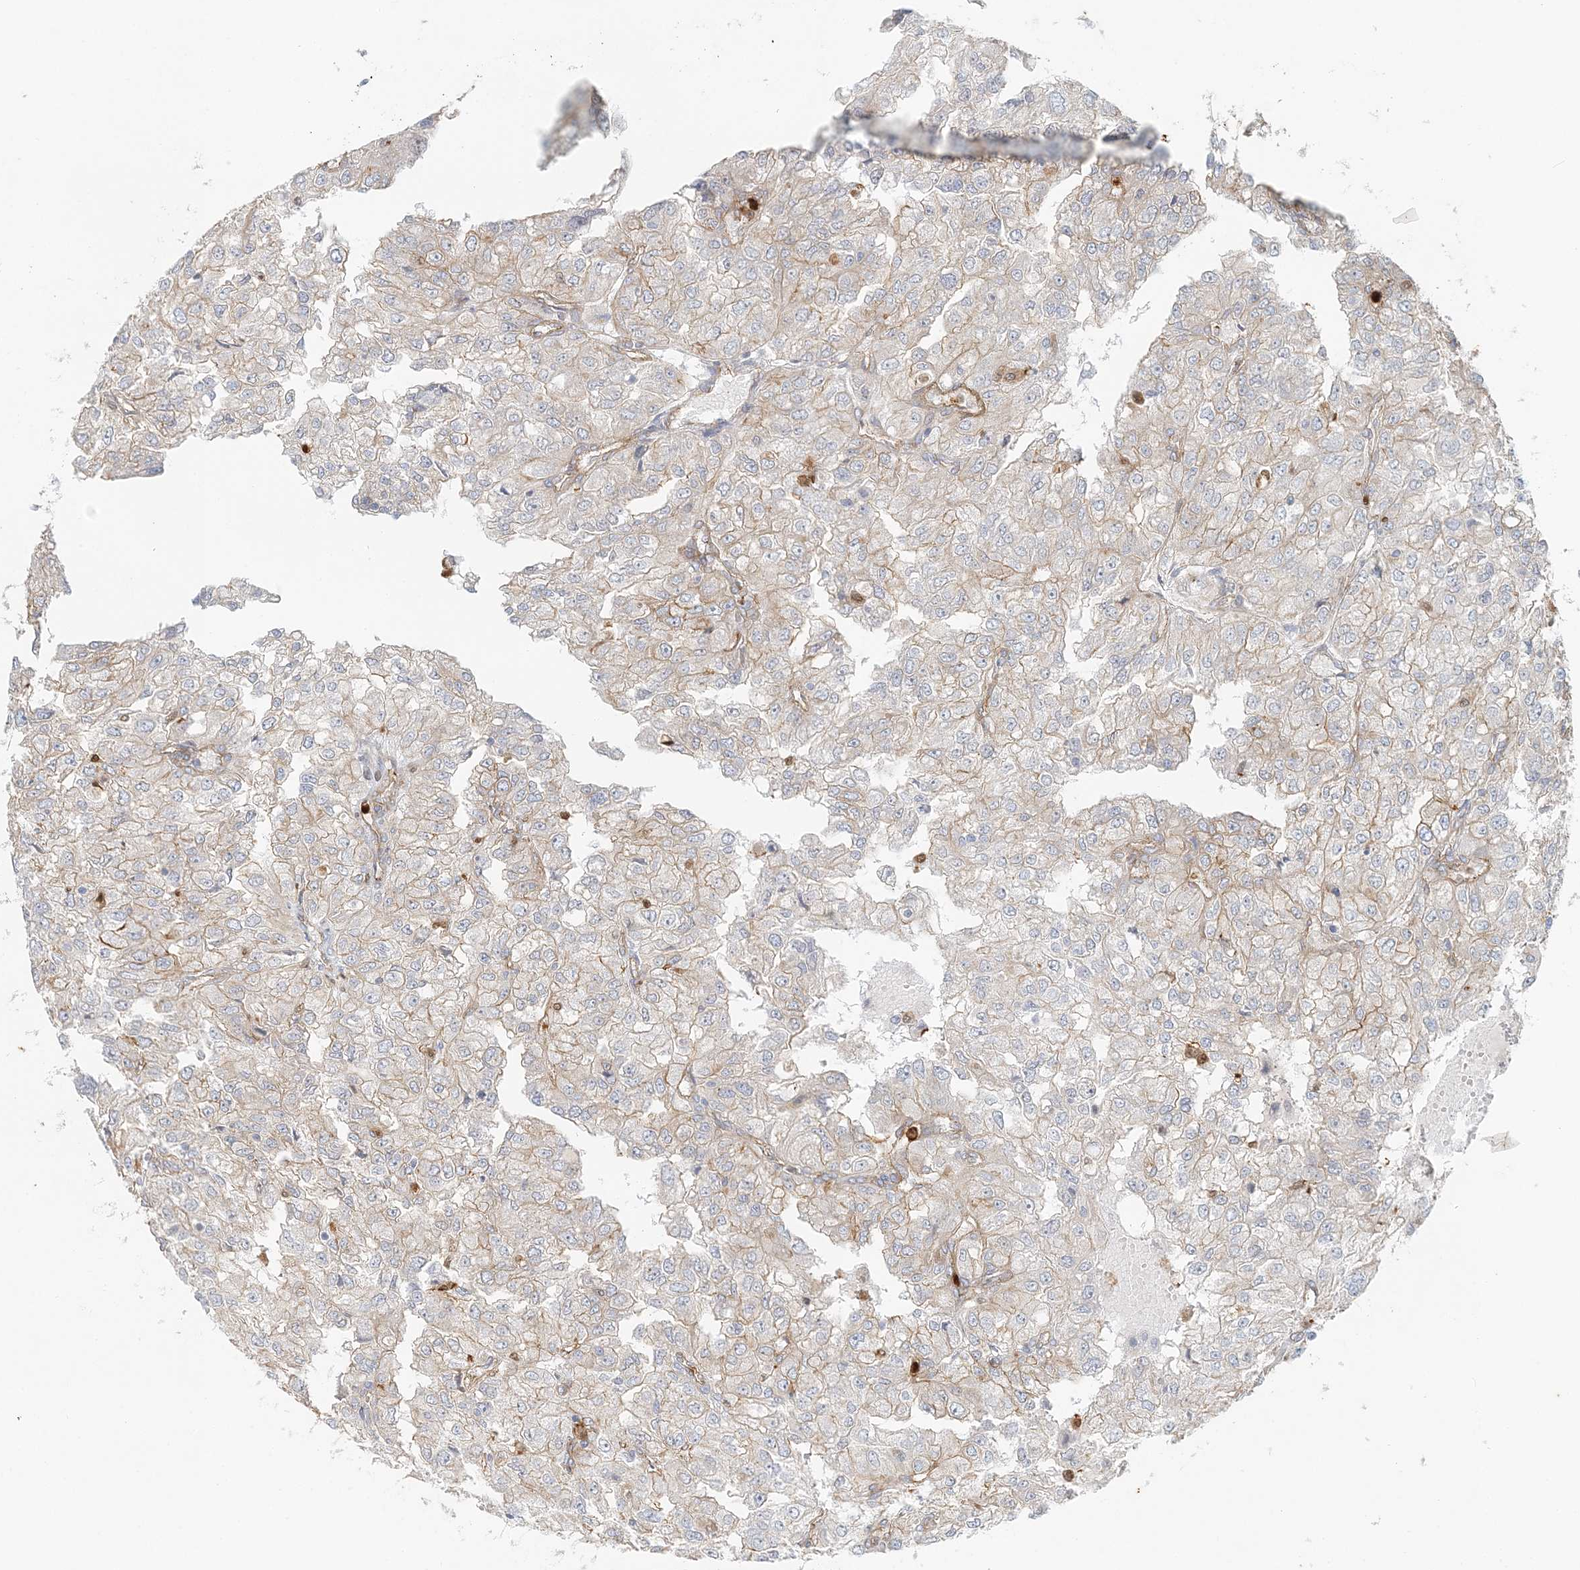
{"staining": {"intensity": "weak", "quantity": "25%-75%", "location": "cytoplasmic/membranous"}, "tissue": "renal cancer", "cell_type": "Tumor cells", "image_type": "cancer", "snomed": [{"axis": "morphology", "description": "Adenocarcinoma, NOS"}, {"axis": "topography", "description": "Kidney"}], "caption": "The micrograph reveals staining of renal cancer, revealing weak cytoplasmic/membranous protein expression (brown color) within tumor cells.", "gene": "DNAH1", "patient": {"sex": "female", "age": 54}}